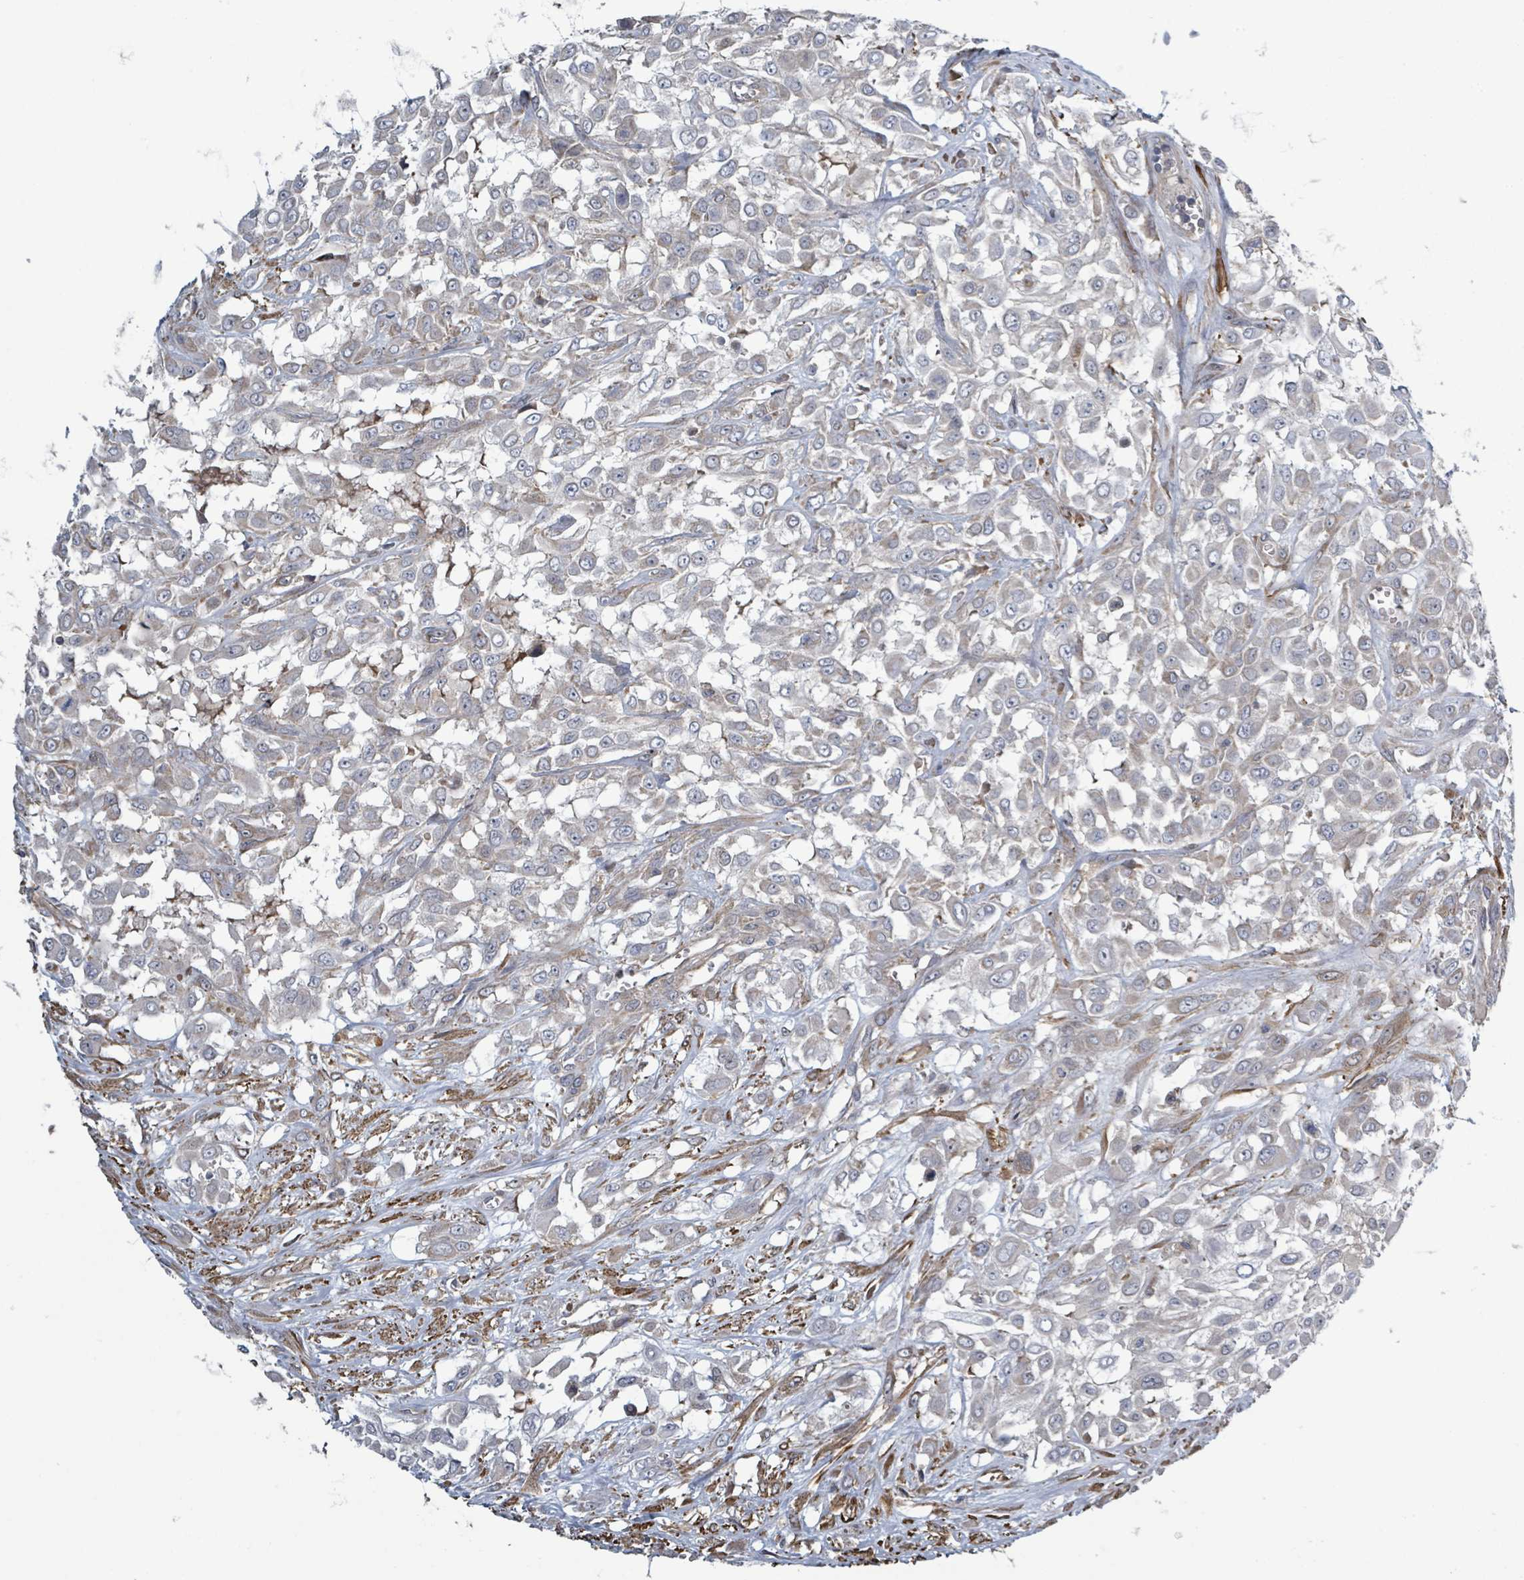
{"staining": {"intensity": "negative", "quantity": "none", "location": "none"}, "tissue": "urothelial cancer", "cell_type": "Tumor cells", "image_type": "cancer", "snomed": [{"axis": "morphology", "description": "Urothelial carcinoma, High grade"}, {"axis": "topography", "description": "Urinary bladder"}], "caption": "Tumor cells are negative for brown protein staining in high-grade urothelial carcinoma.", "gene": "ADCK1", "patient": {"sex": "male", "age": 57}}